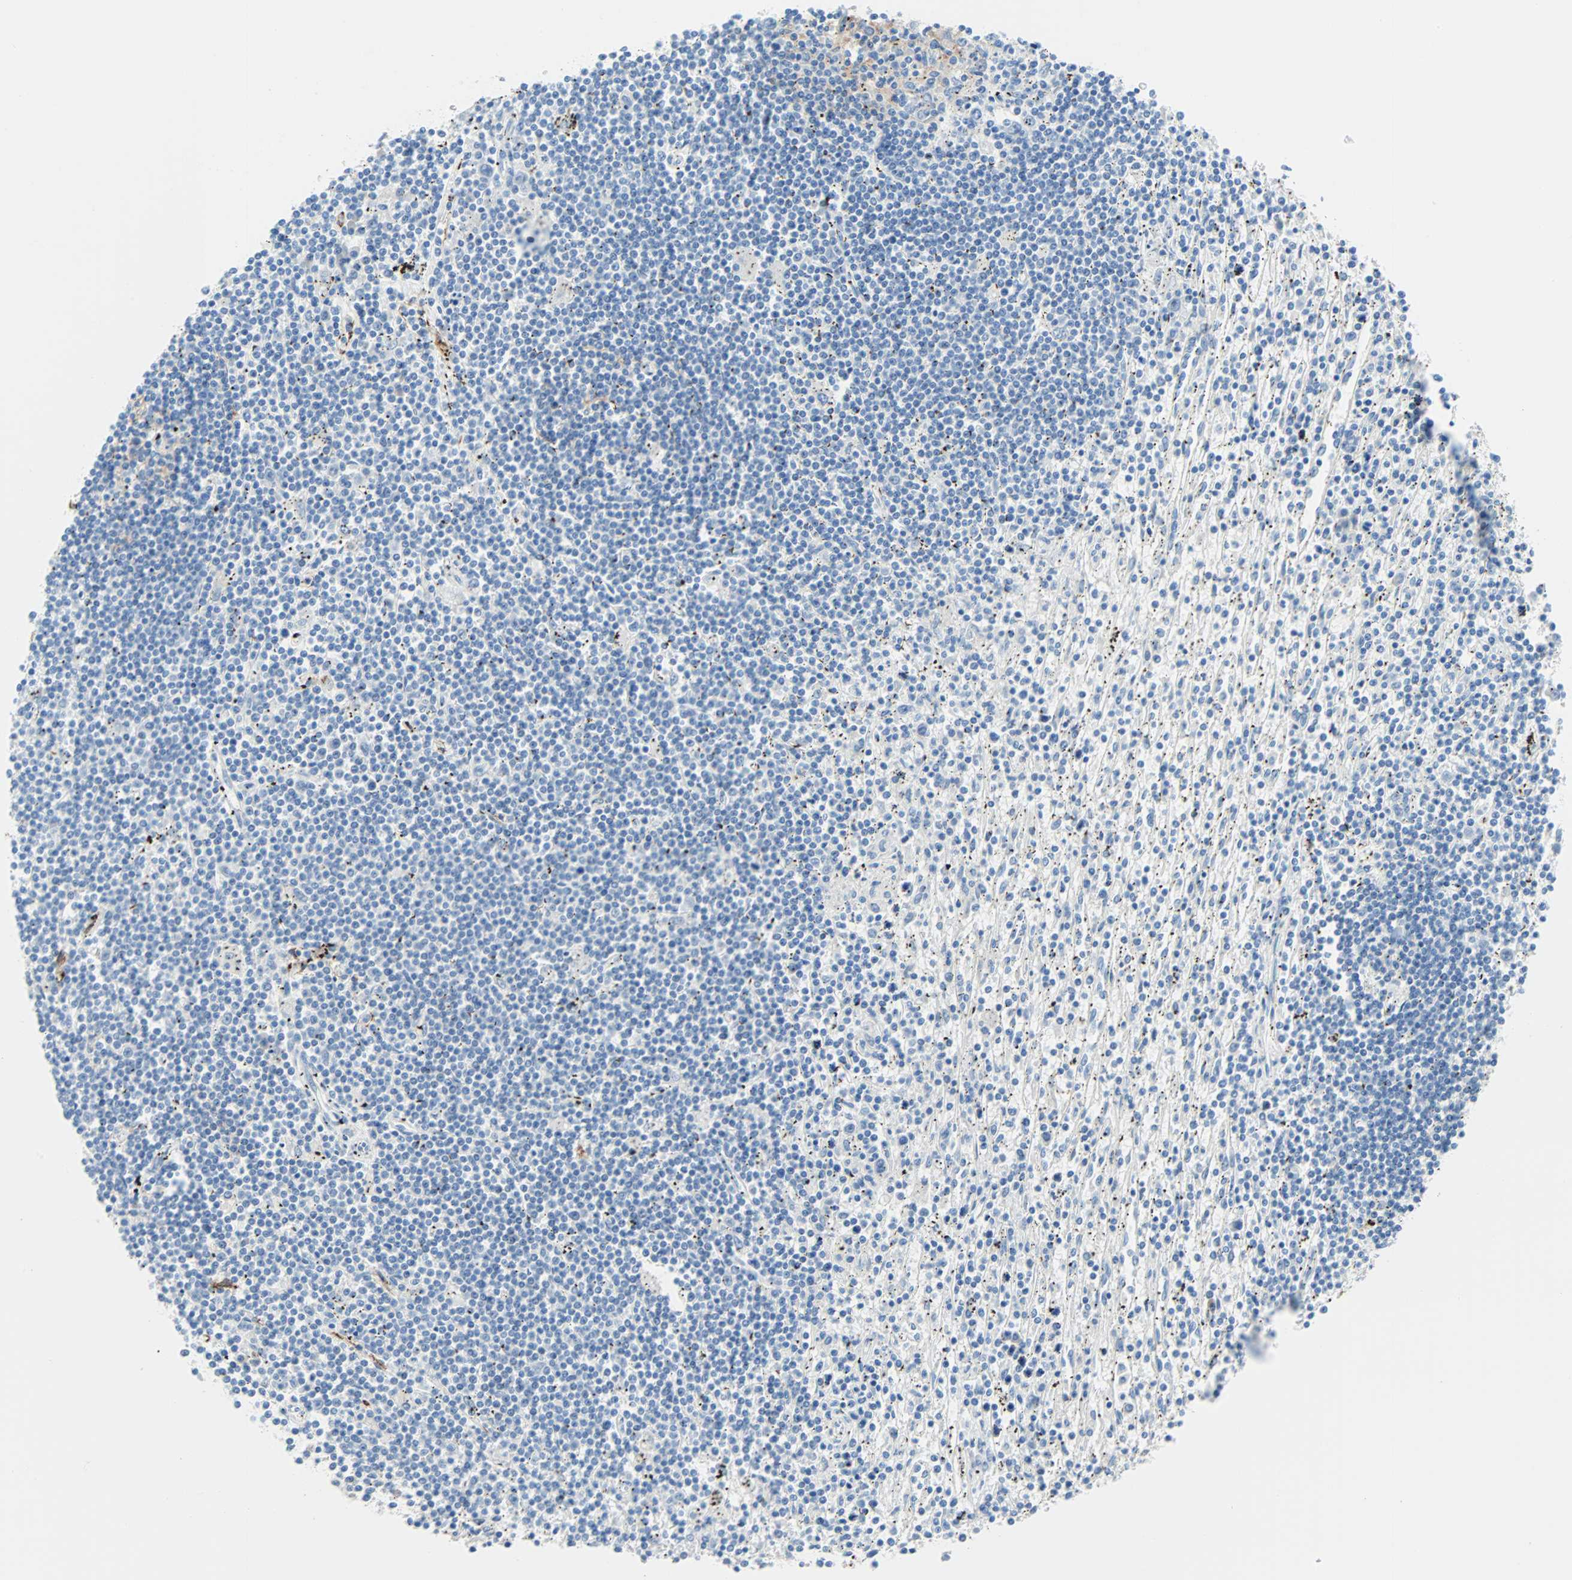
{"staining": {"intensity": "negative", "quantity": "none", "location": "none"}, "tissue": "lymphoma", "cell_type": "Tumor cells", "image_type": "cancer", "snomed": [{"axis": "morphology", "description": "Malignant lymphoma, non-Hodgkin's type, Low grade"}, {"axis": "topography", "description": "Spleen"}], "caption": "High power microscopy photomicrograph of an immunohistochemistry (IHC) micrograph of lymphoma, revealing no significant staining in tumor cells.", "gene": "PDPN", "patient": {"sex": "male", "age": 76}}